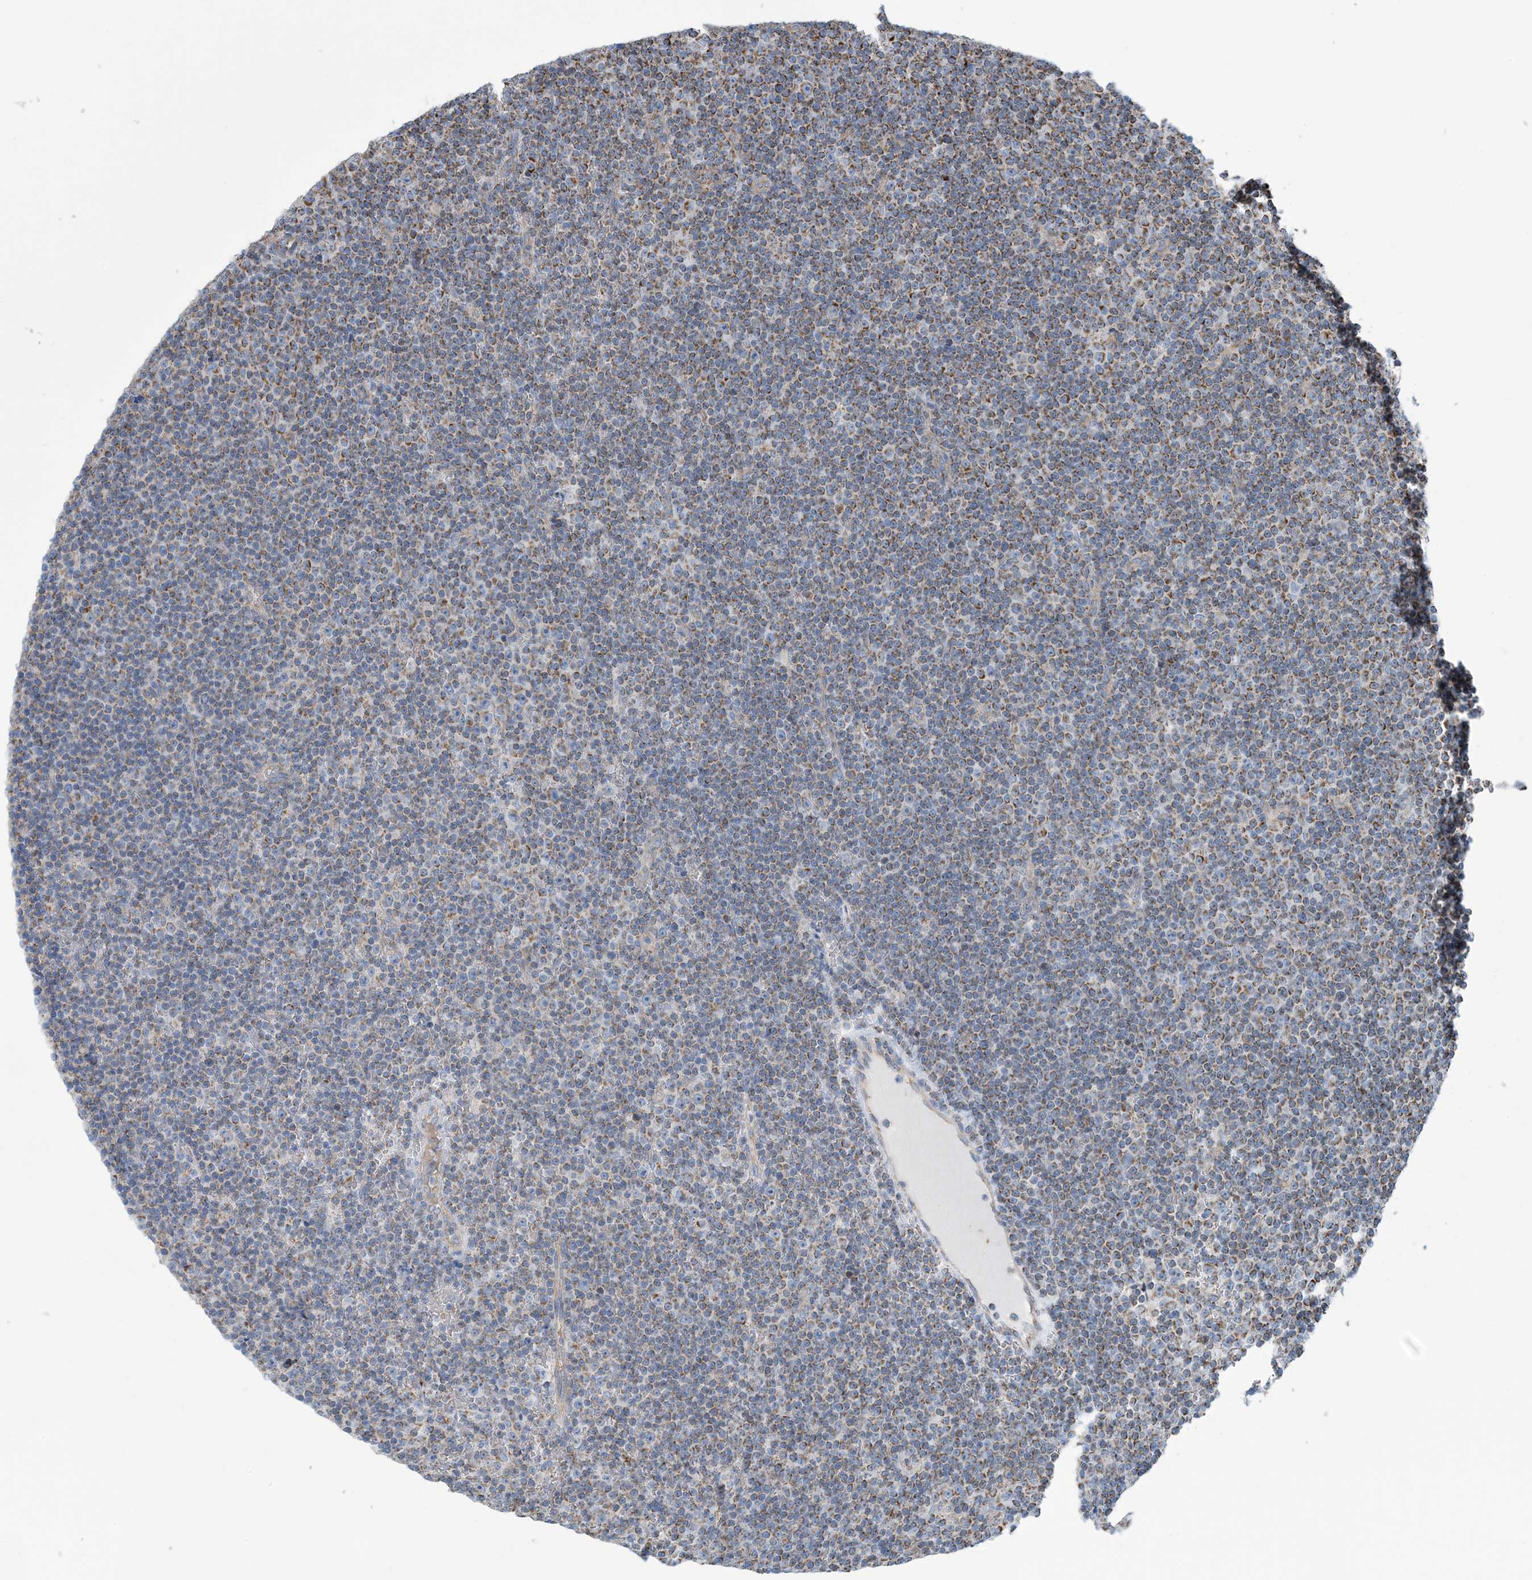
{"staining": {"intensity": "moderate", "quantity": ">75%", "location": "cytoplasmic/membranous"}, "tissue": "lymphoma", "cell_type": "Tumor cells", "image_type": "cancer", "snomed": [{"axis": "morphology", "description": "Malignant lymphoma, non-Hodgkin's type, Low grade"}, {"axis": "topography", "description": "Lymph node"}], "caption": "Immunohistochemistry of malignant lymphoma, non-Hodgkin's type (low-grade) shows medium levels of moderate cytoplasmic/membranous staining in about >75% of tumor cells.", "gene": "PHOSPHO2", "patient": {"sex": "female", "age": 67}}